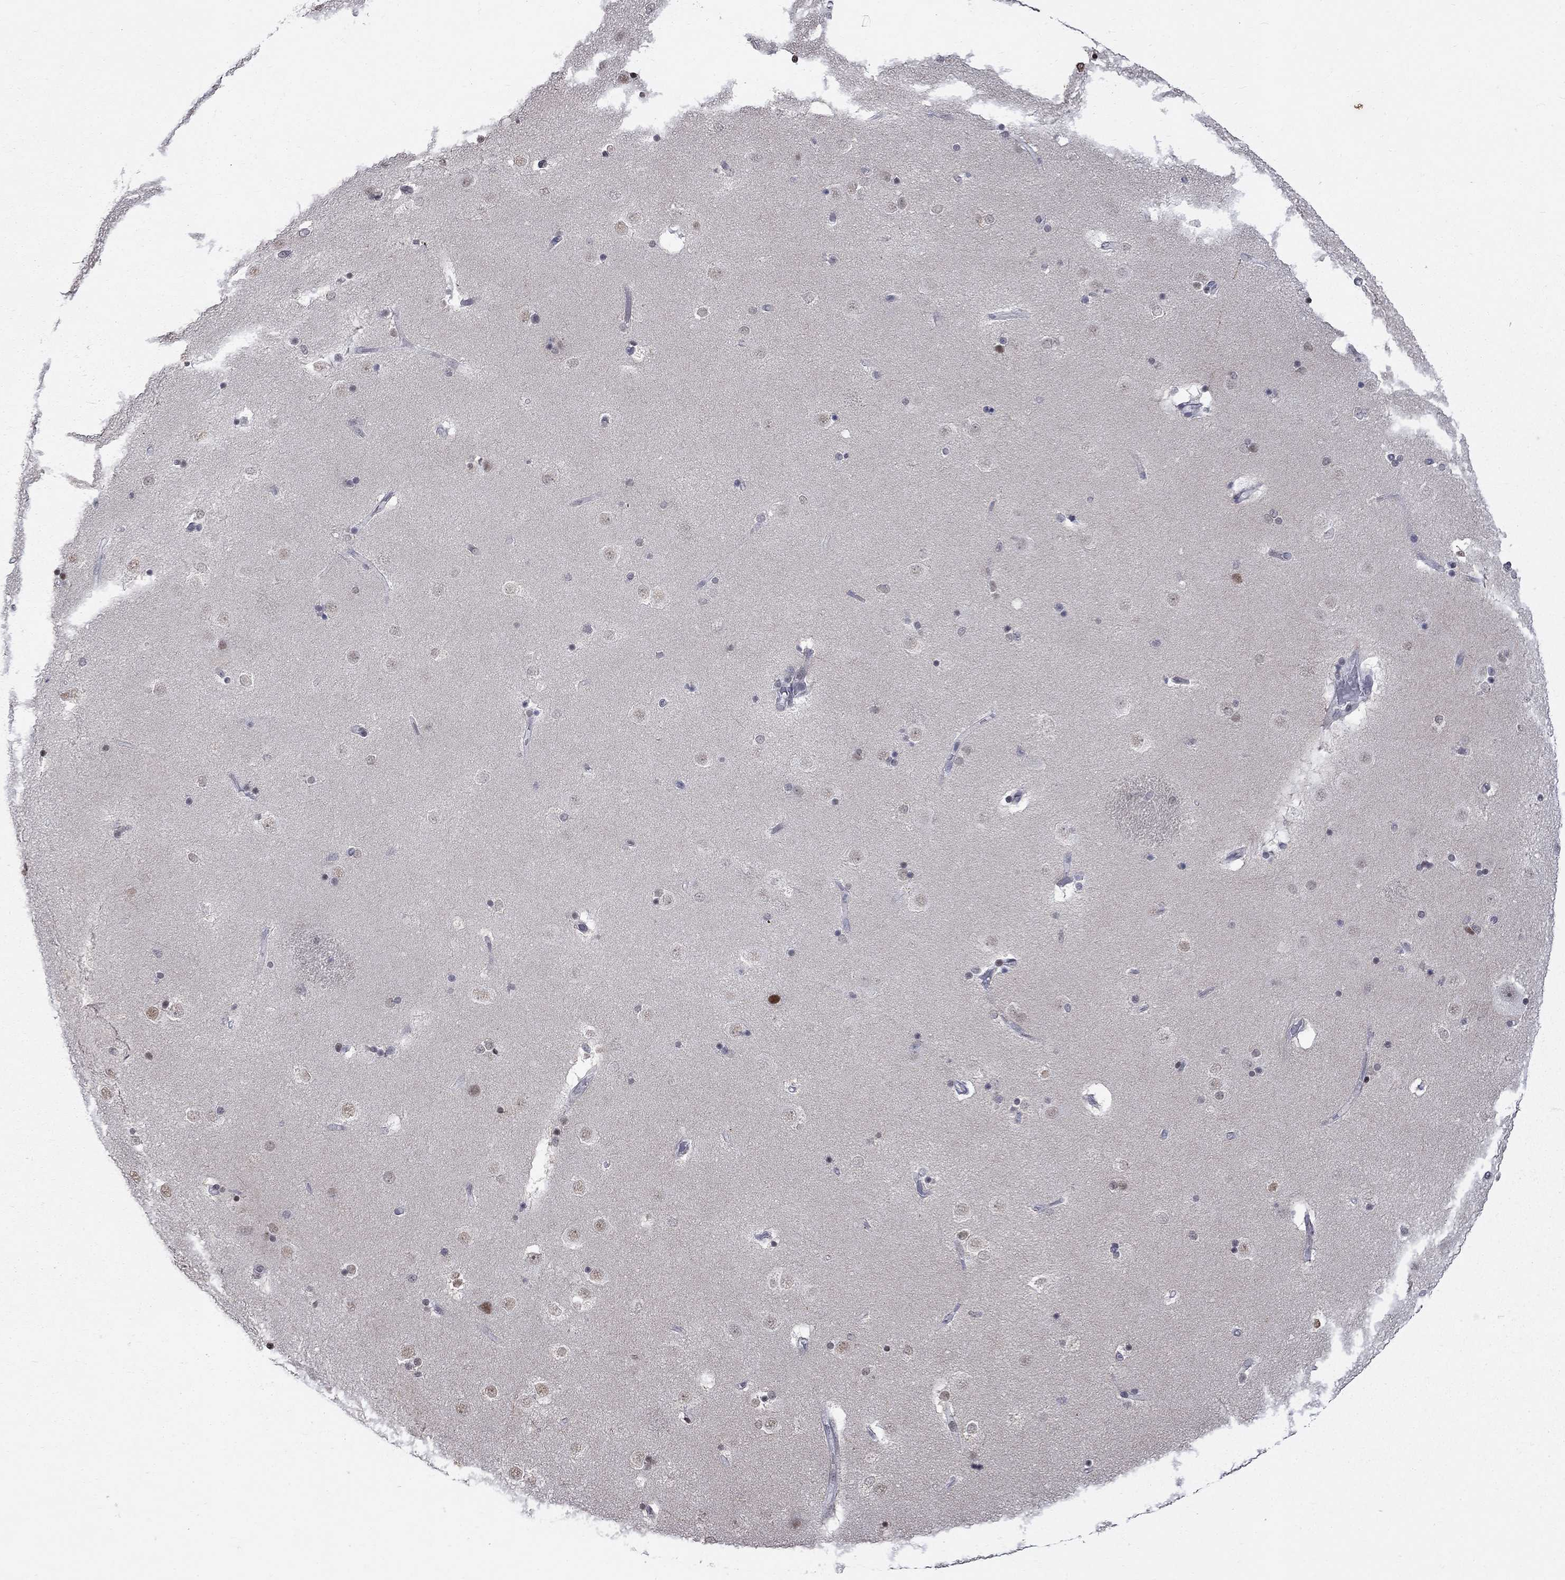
{"staining": {"intensity": "strong", "quantity": "<25%", "location": "nuclear"}, "tissue": "caudate", "cell_type": "Glial cells", "image_type": "normal", "snomed": [{"axis": "morphology", "description": "Normal tissue, NOS"}, {"axis": "topography", "description": "Lateral ventricle wall"}], "caption": "IHC of unremarkable caudate demonstrates medium levels of strong nuclear positivity in about <25% of glial cells.", "gene": "ZNF154", "patient": {"sex": "male", "age": 51}}